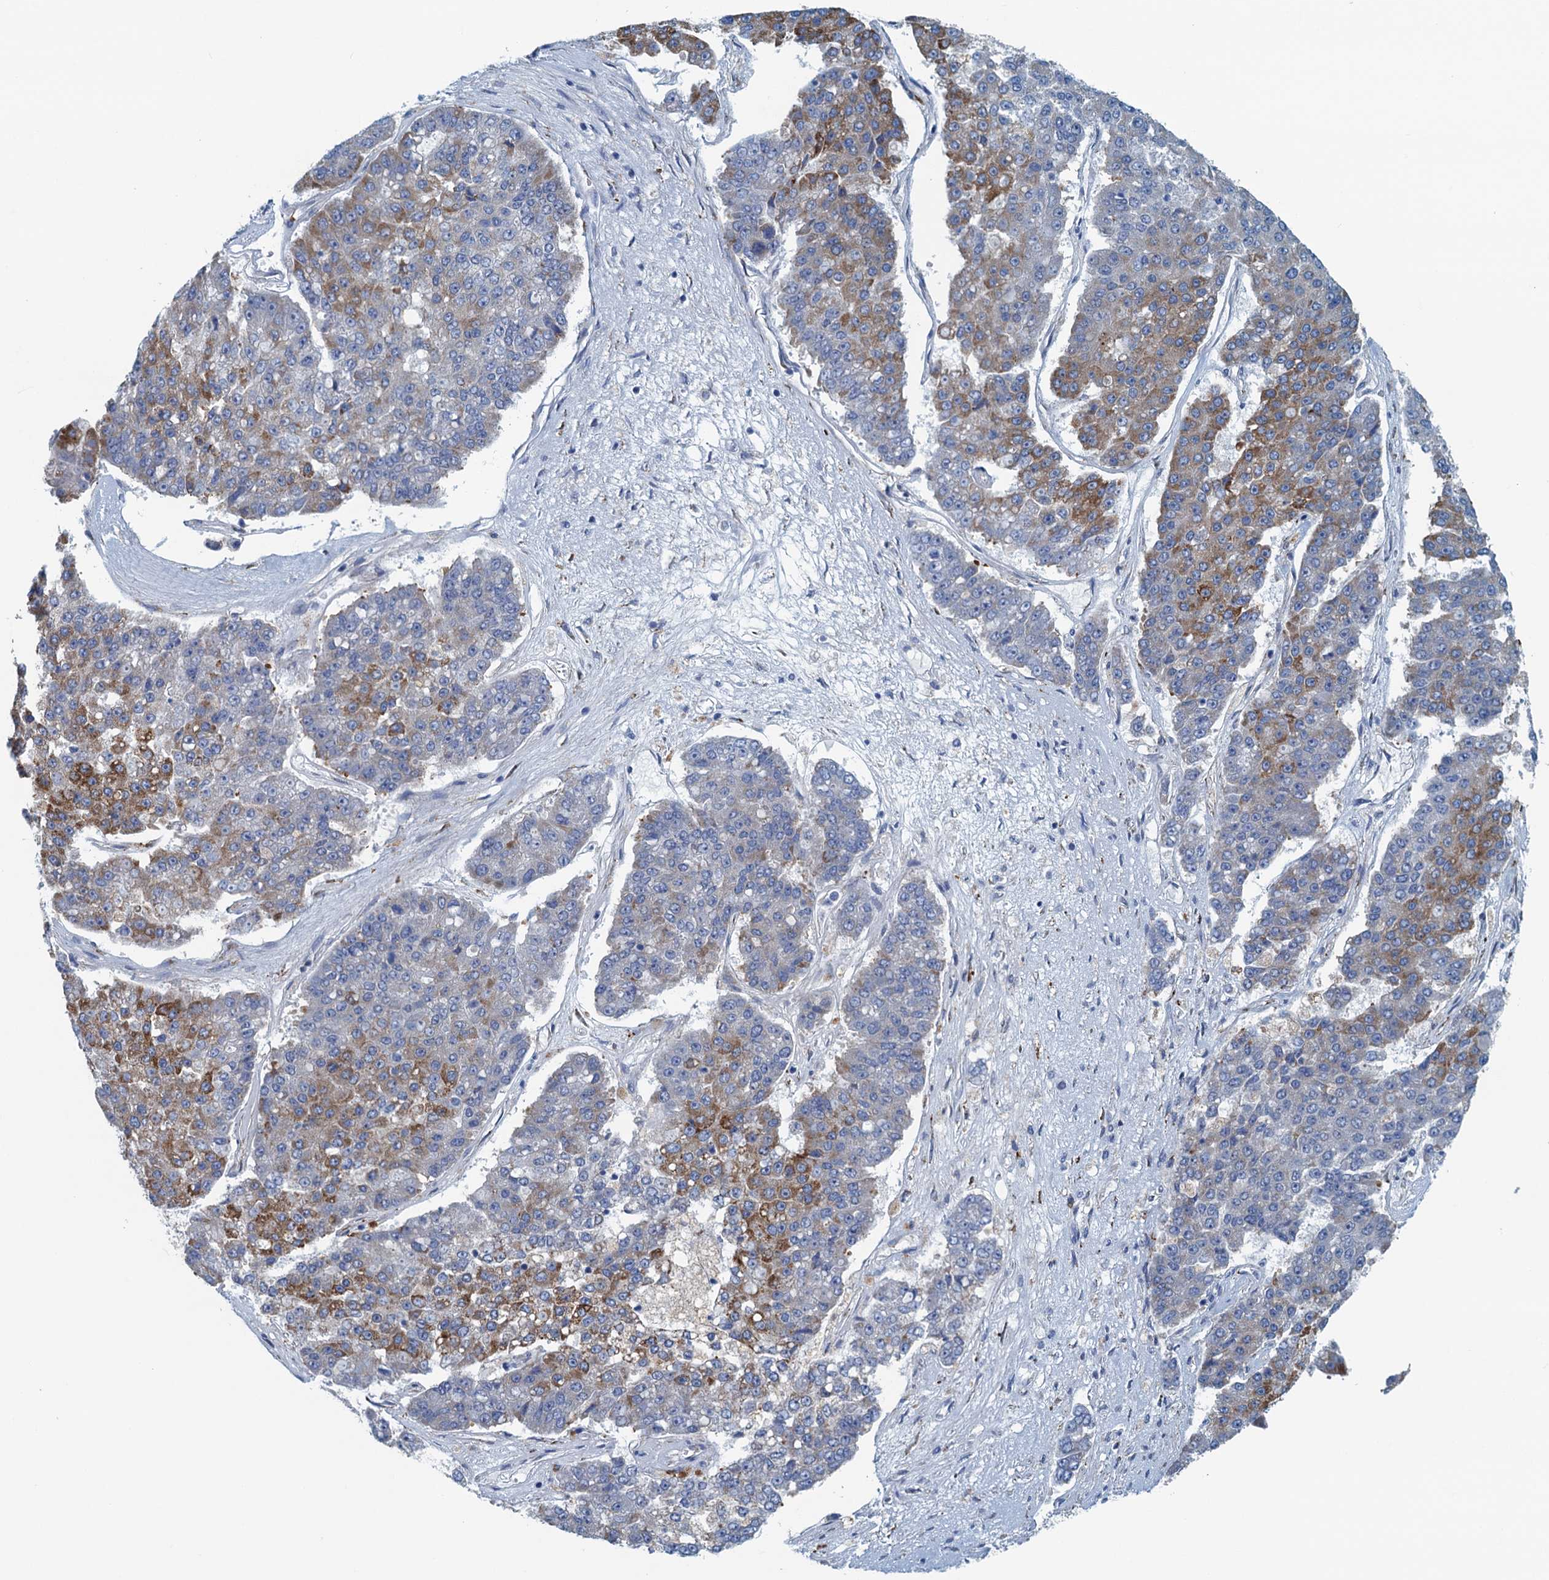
{"staining": {"intensity": "moderate", "quantity": "<25%", "location": "cytoplasmic/membranous"}, "tissue": "pancreatic cancer", "cell_type": "Tumor cells", "image_type": "cancer", "snomed": [{"axis": "morphology", "description": "Adenocarcinoma, NOS"}, {"axis": "topography", "description": "Pancreas"}], "caption": "Human pancreatic cancer stained with a brown dye reveals moderate cytoplasmic/membranous positive positivity in approximately <25% of tumor cells.", "gene": "C10orf88", "patient": {"sex": "male", "age": 50}}